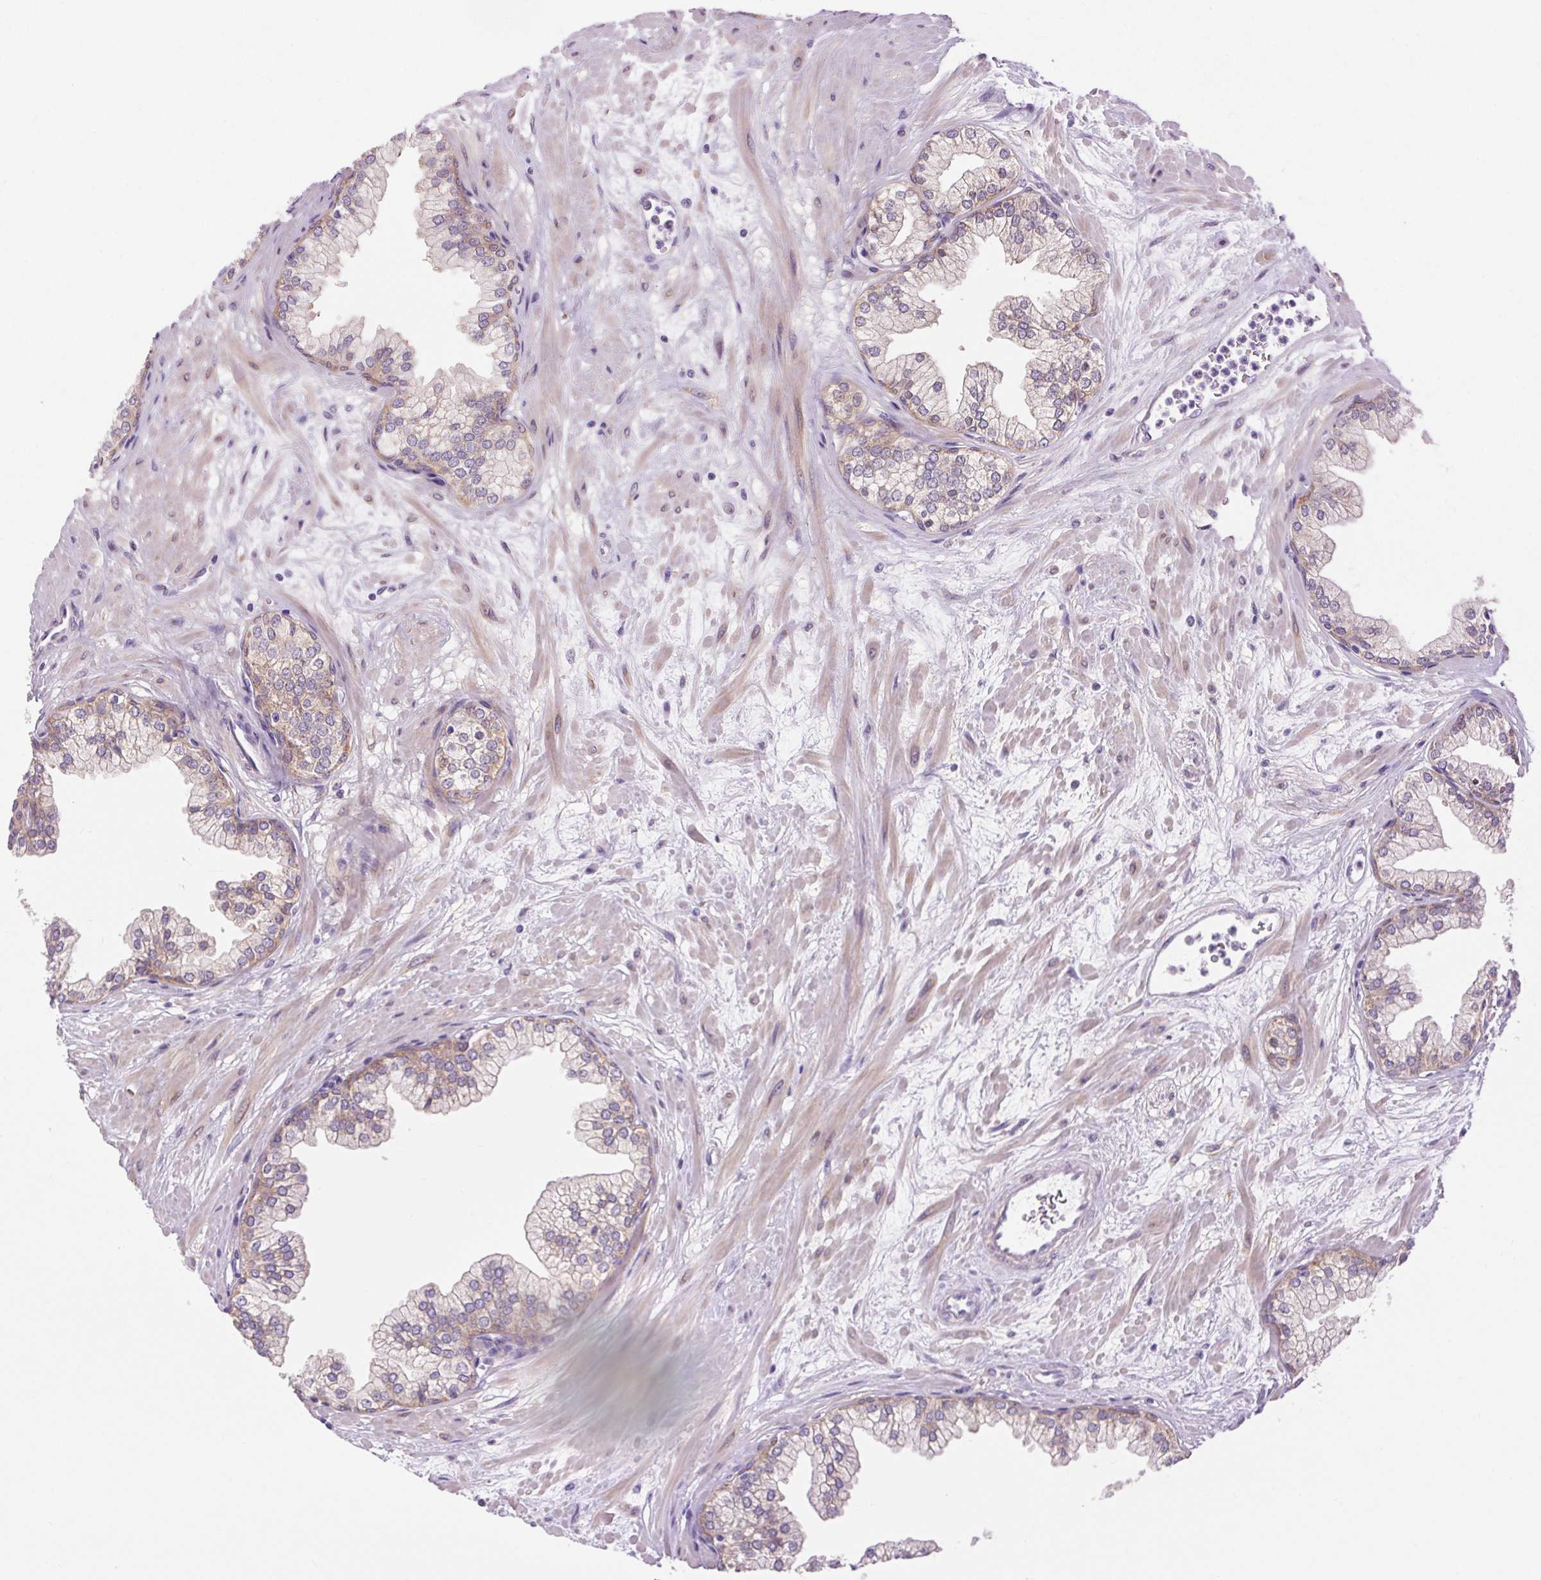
{"staining": {"intensity": "moderate", "quantity": "25%-75%", "location": "cytoplasmic/membranous"}, "tissue": "prostate", "cell_type": "Glandular cells", "image_type": "normal", "snomed": [{"axis": "morphology", "description": "Normal tissue, NOS"}, {"axis": "topography", "description": "Prostate"}, {"axis": "topography", "description": "Peripheral nerve tissue"}], "caption": "Glandular cells demonstrate moderate cytoplasmic/membranous positivity in about 25%-75% of cells in unremarkable prostate. Immunohistochemistry (ihc) stains the protein in brown and the nuclei are stained blue.", "gene": "SOWAHC", "patient": {"sex": "male", "age": 61}}